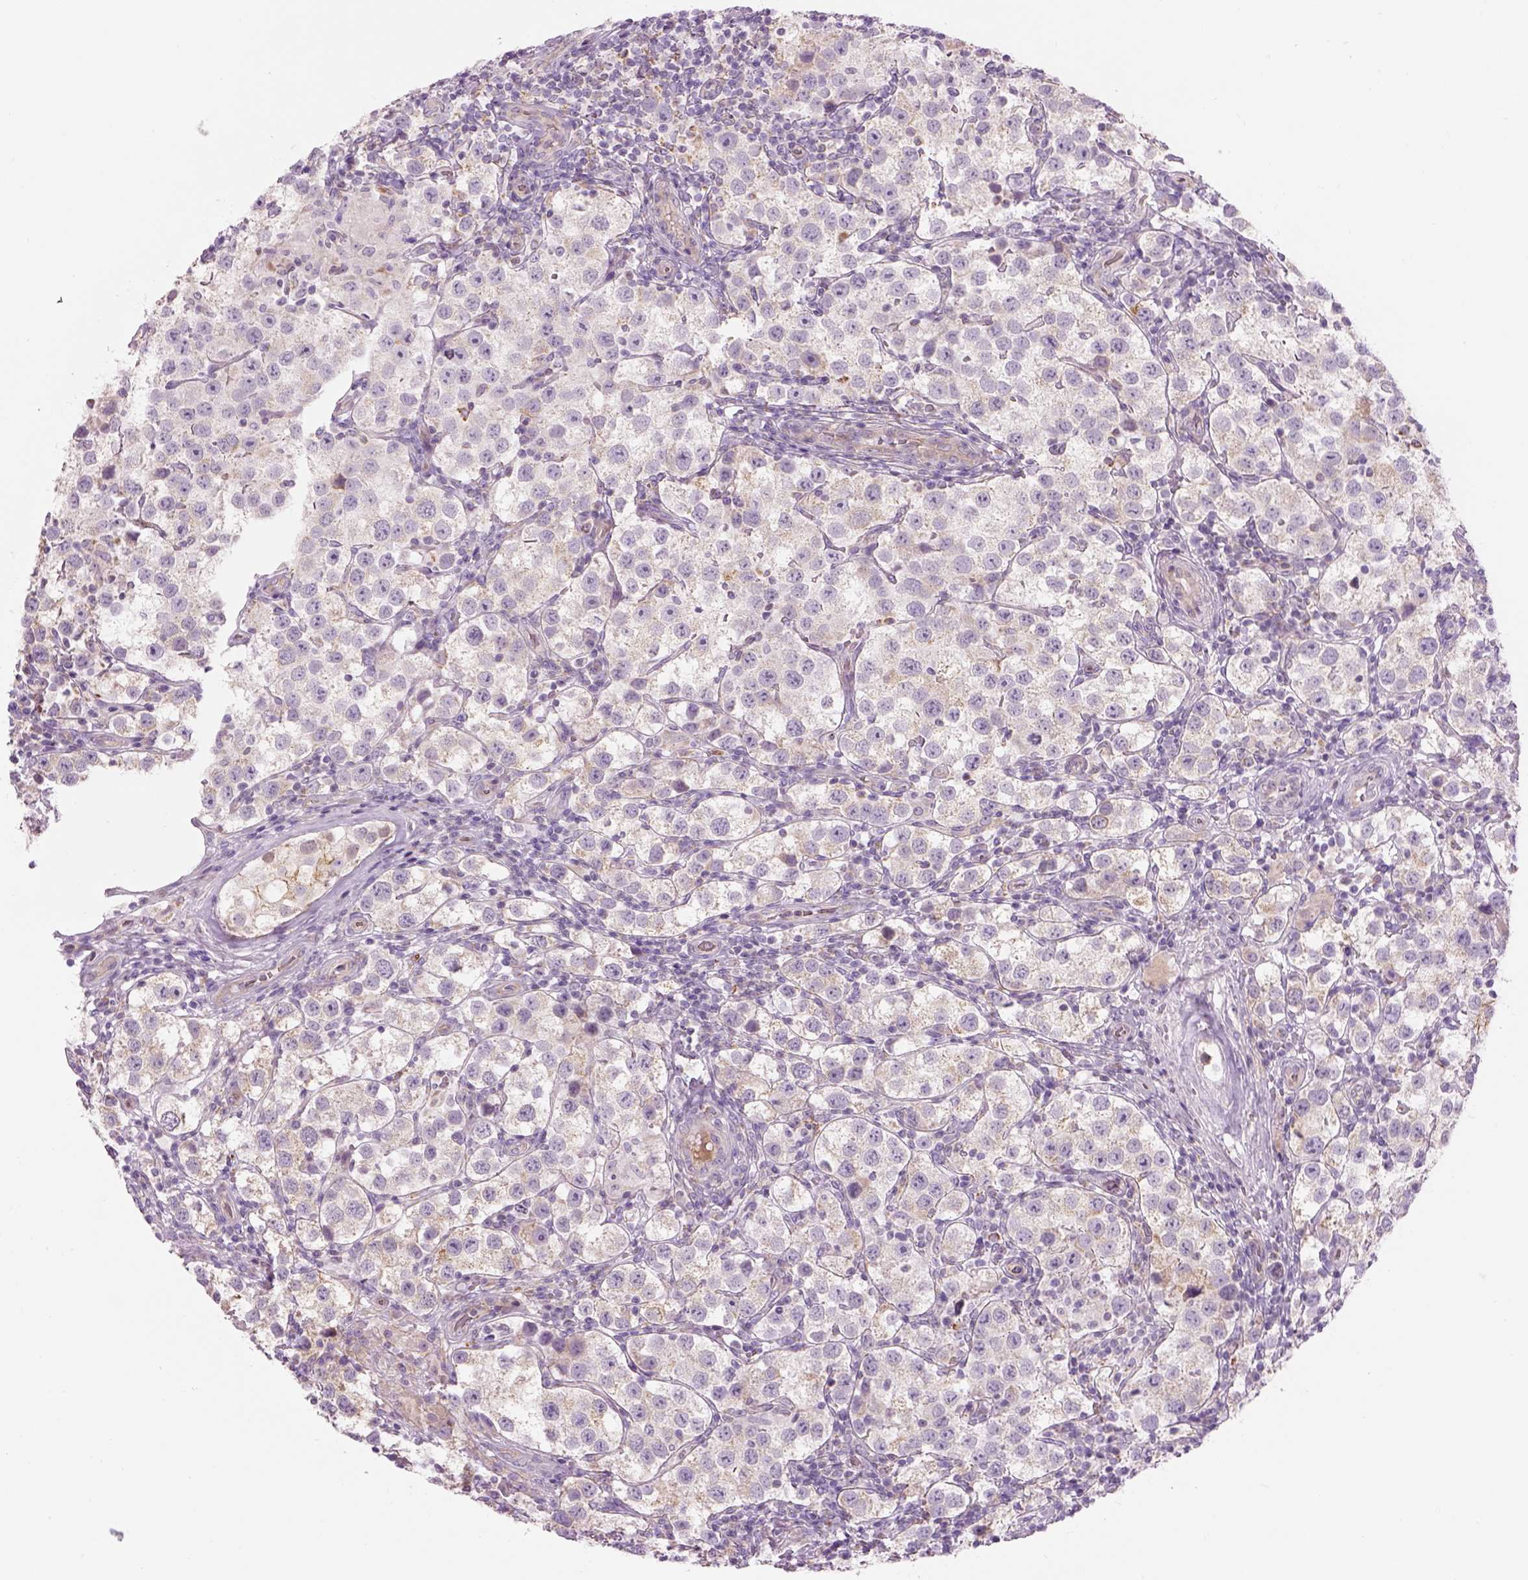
{"staining": {"intensity": "negative", "quantity": "none", "location": "none"}, "tissue": "testis cancer", "cell_type": "Tumor cells", "image_type": "cancer", "snomed": [{"axis": "morphology", "description": "Seminoma, NOS"}, {"axis": "topography", "description": "Testis"}], "caption": "A photomicrograph of human seminoma (testis) is negative for staining in tumor cells.", "gene": "IFT52", "patient": {"sex": "male", "age": 37}}